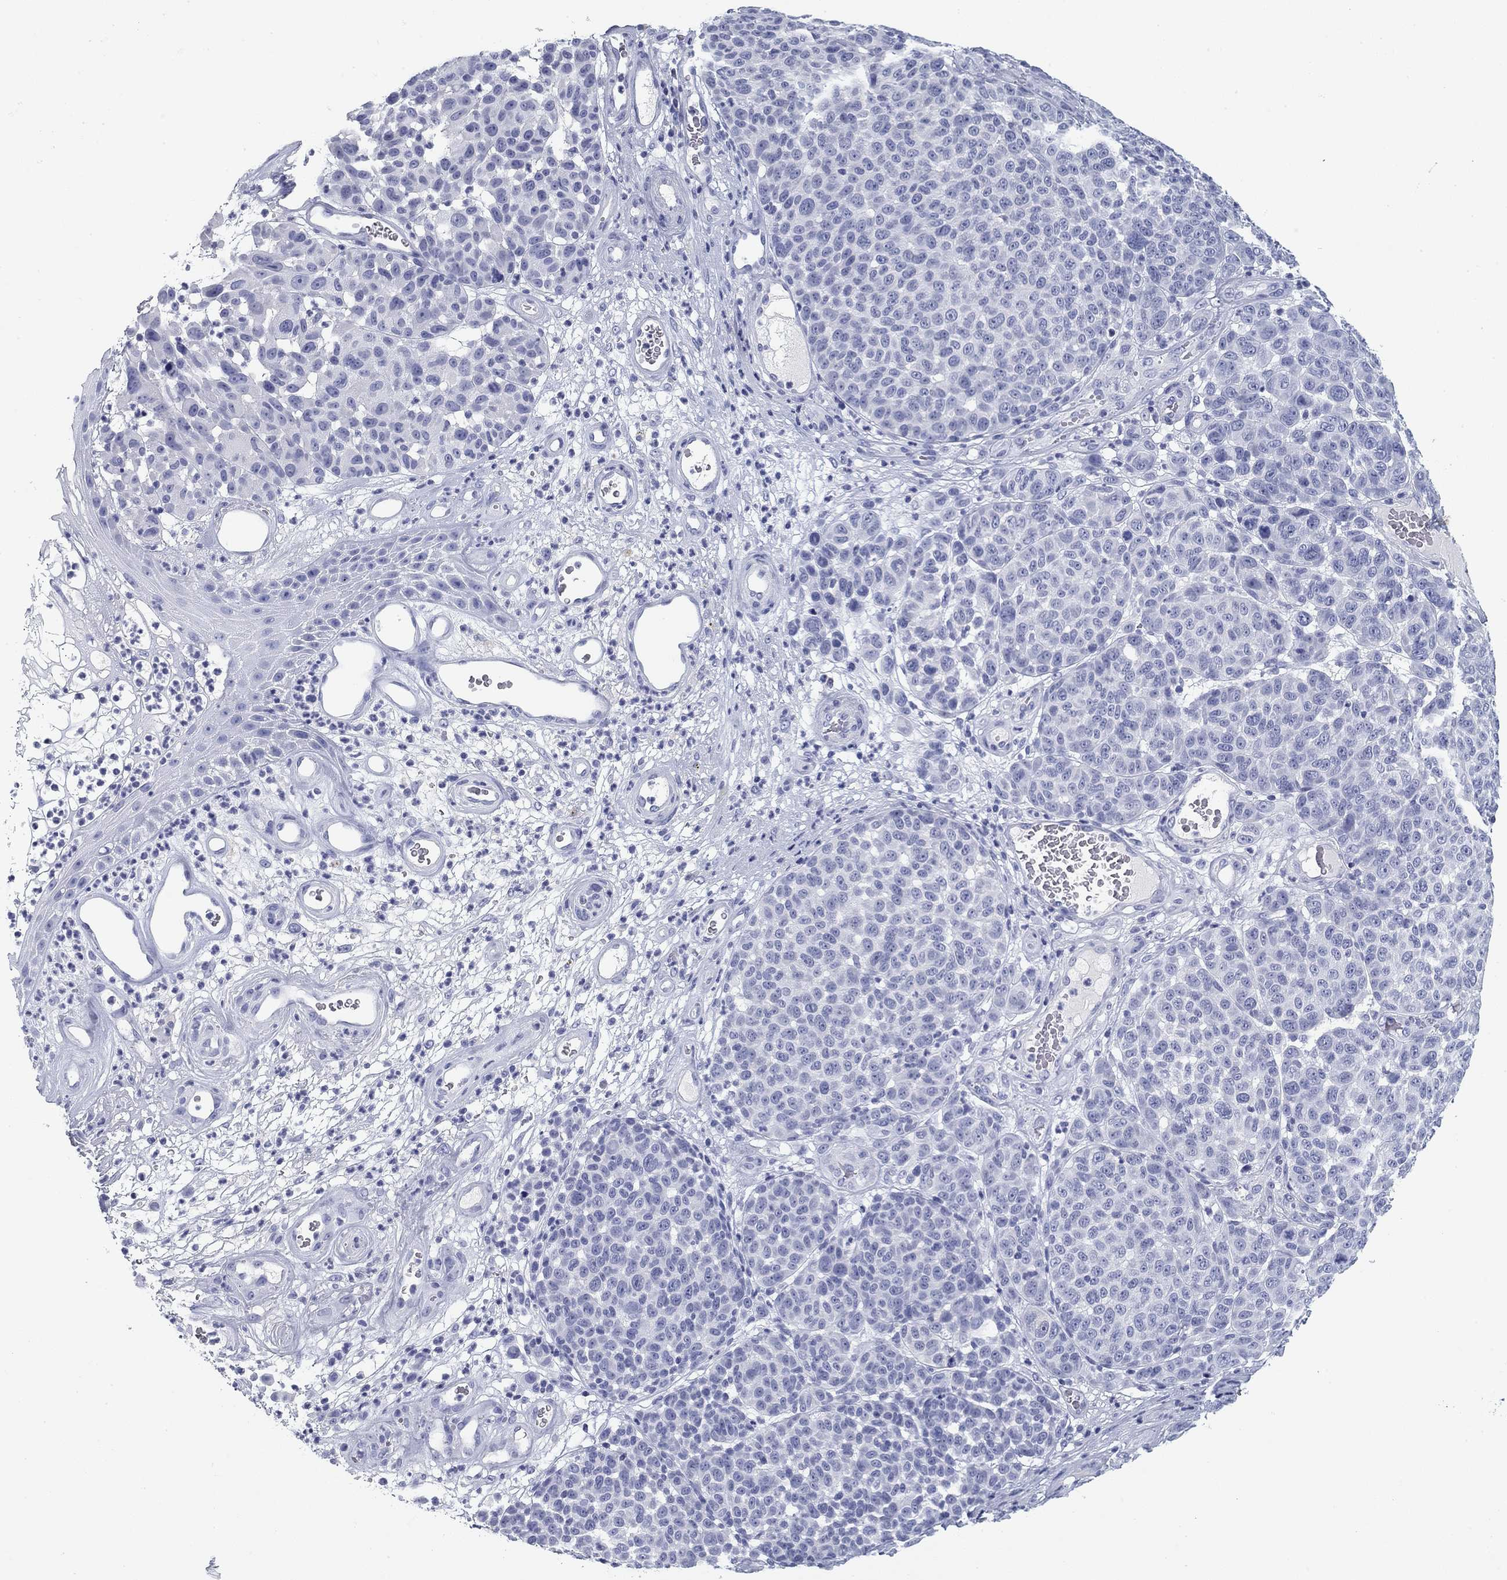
{"staining": {"intensity": "negative", "quantity": "none", "location": "none"}, "tissue": "melanoma", "cell_type": "Tumor cells", "image_type": "cancer", "snomed": [{"axis": "morphology", "description": "Malignant melanoma, NOS"}, {"axis": "topography", "description": "Skin"}], "caption": "Immunohistochemical staining of human melanoma displays no significant staining in tumor cells.", "gene": "CD79B", "patient": {"sex": "male", "age": 59}}